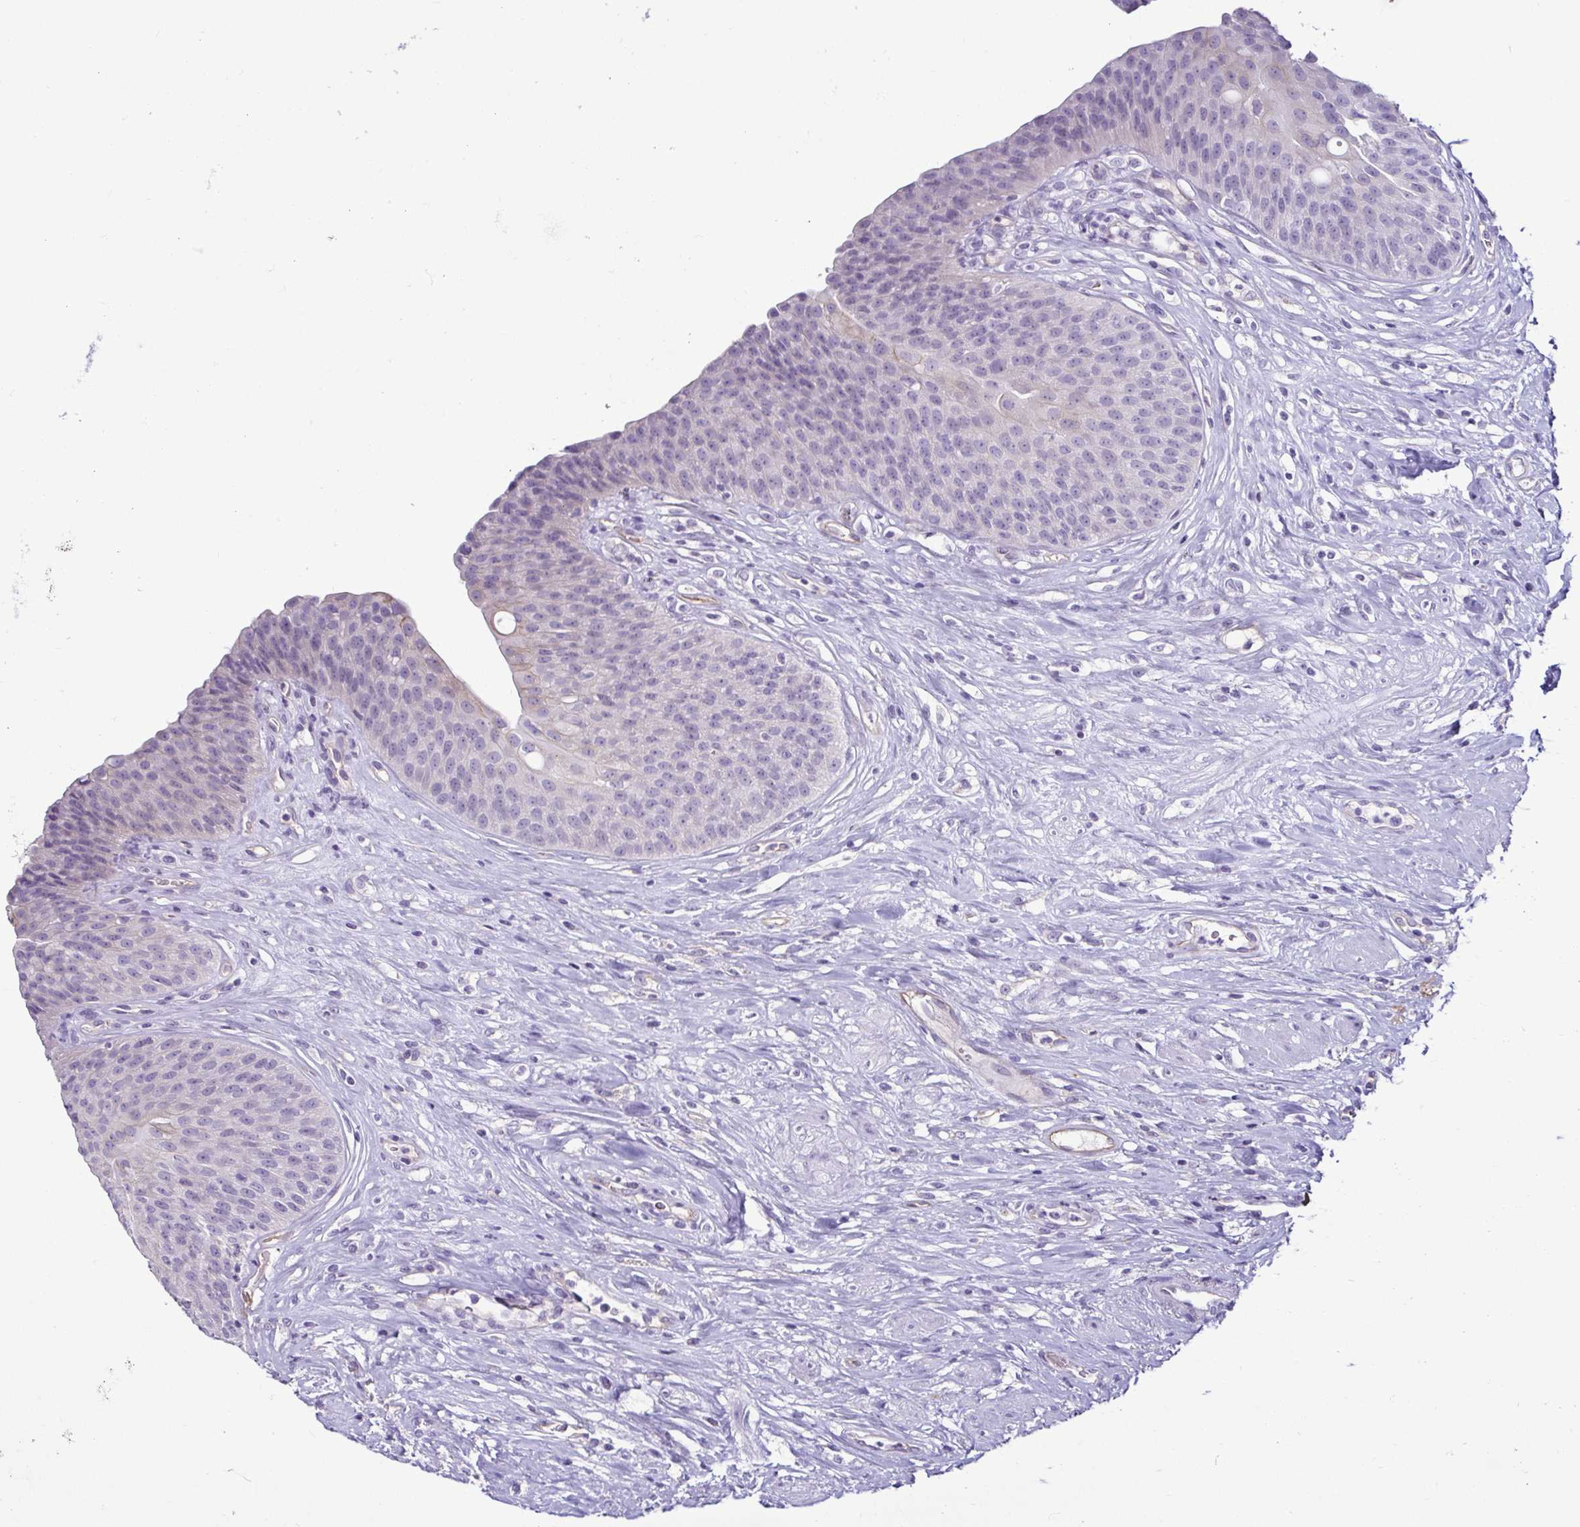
{"staining": {"intensity": "negative", "quantity": "none", "location": "none"}, "tissue": "urinary bladder", "cell_type": "Urothelial cells", "image_type": "normal", "snomed": [{"axis": "morphology", "description": "Normal tissue, NOS"}, {"axis": "topography", "description": "Urinary bladder"}], "caption": "Image shows no significant protein staining in urothelial cells of unremarkable urinary bladder. The staining is performed using DAB brown chromogen with nuclei counter-stained in using hematoxylin.", "gene": "CASP14", "patient": {"sex": "female", "age": 56}}